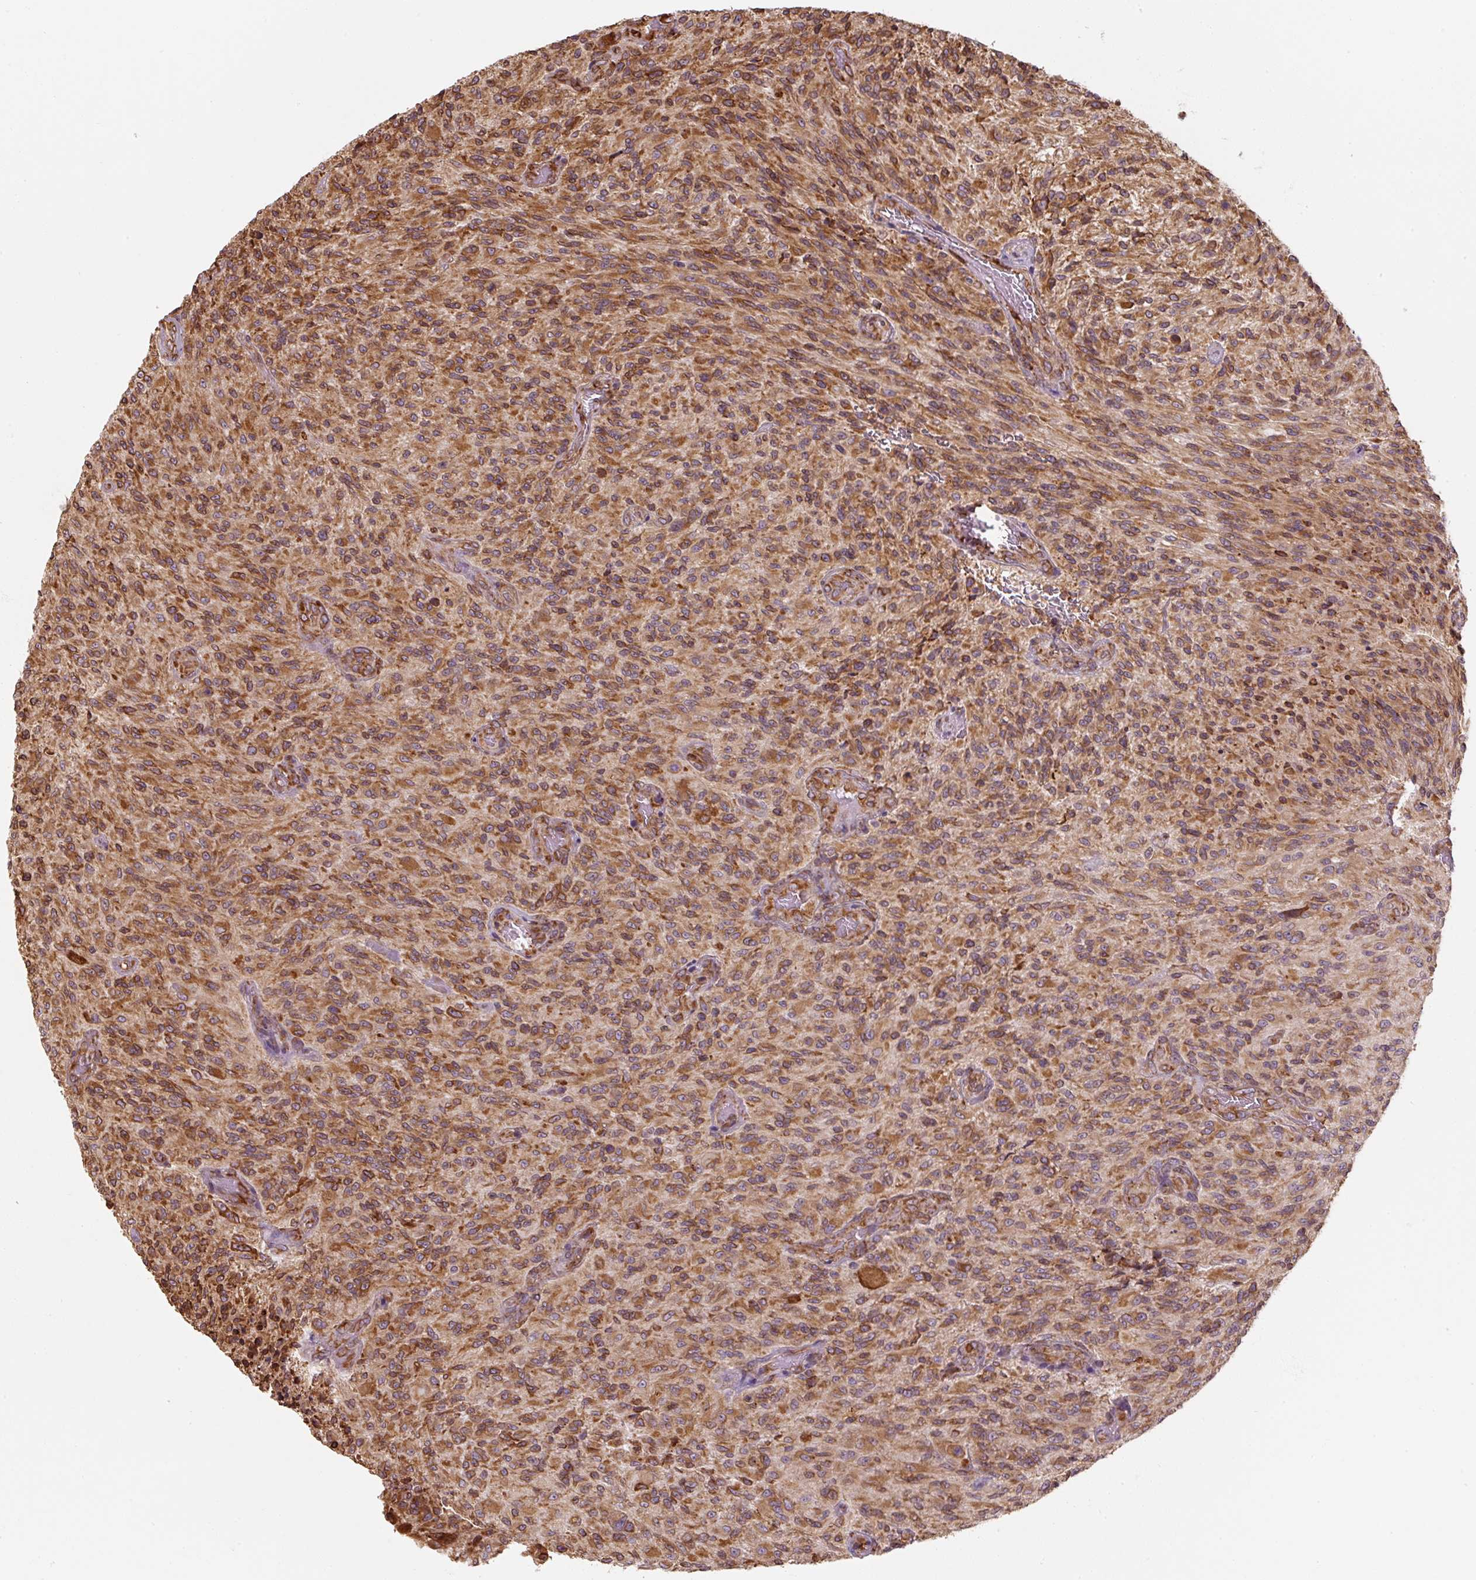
{"staining": {"intensity": "moderate", "quantity": ">75%", "location": "cytoplasmic/membranous"}, "tissue": "glioma", "cell_type": "Tumor cells", "image_type": "cancer", "snomed": [{"axis": "morphology", "description": "Normal tissue, NOS"}, {"axis": "morphology", "description": "Glioma, malignant, High grade"}, {"axis": "topography", "description": "Cerebral cortex"}], "caption": "Malignant glioma (high-grade) stained with a protein marker shows moderate staining in tumor cells.", "gene": "PRKCSH", "patient": {"sex": "male", "age": 56}}